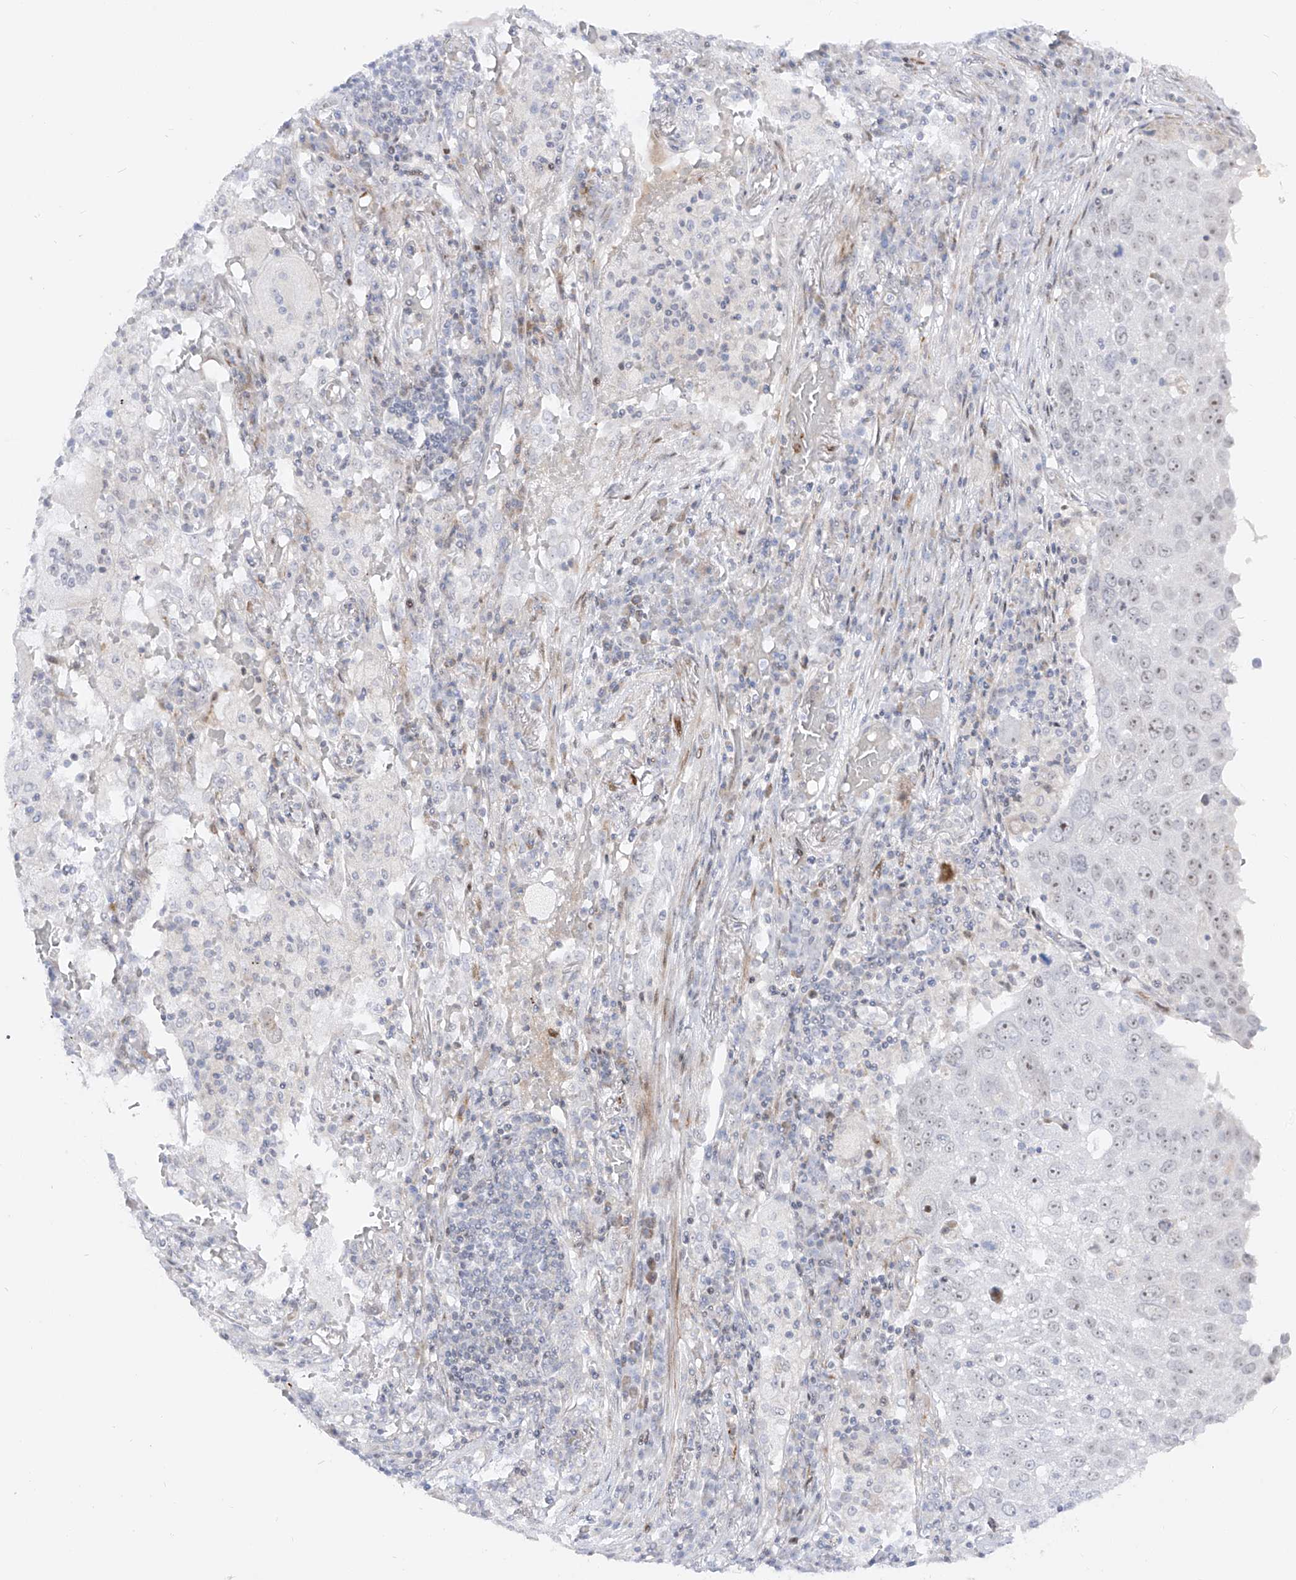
{"staining": {"intensity": "weak", "quantity": "<25%", "location": "nuclear"}, "tissue": "lung cancer", "cell_type": "Tumor cells", "image_type": "cancer", "snomed": [{"axis": "morphology", "description": "Squamous cell carcinoma, NOS"}, {"axis": "topography", "description": "Lung"}], "caption": "IHC histopathology image of lung squamous cell carcinoma stained for a protein (brown), which reveals no staining in tumor cells. Nuclei are stained in blue.", "gene": "ZNF180", "patient": {"sex": "male", "age": 65}}